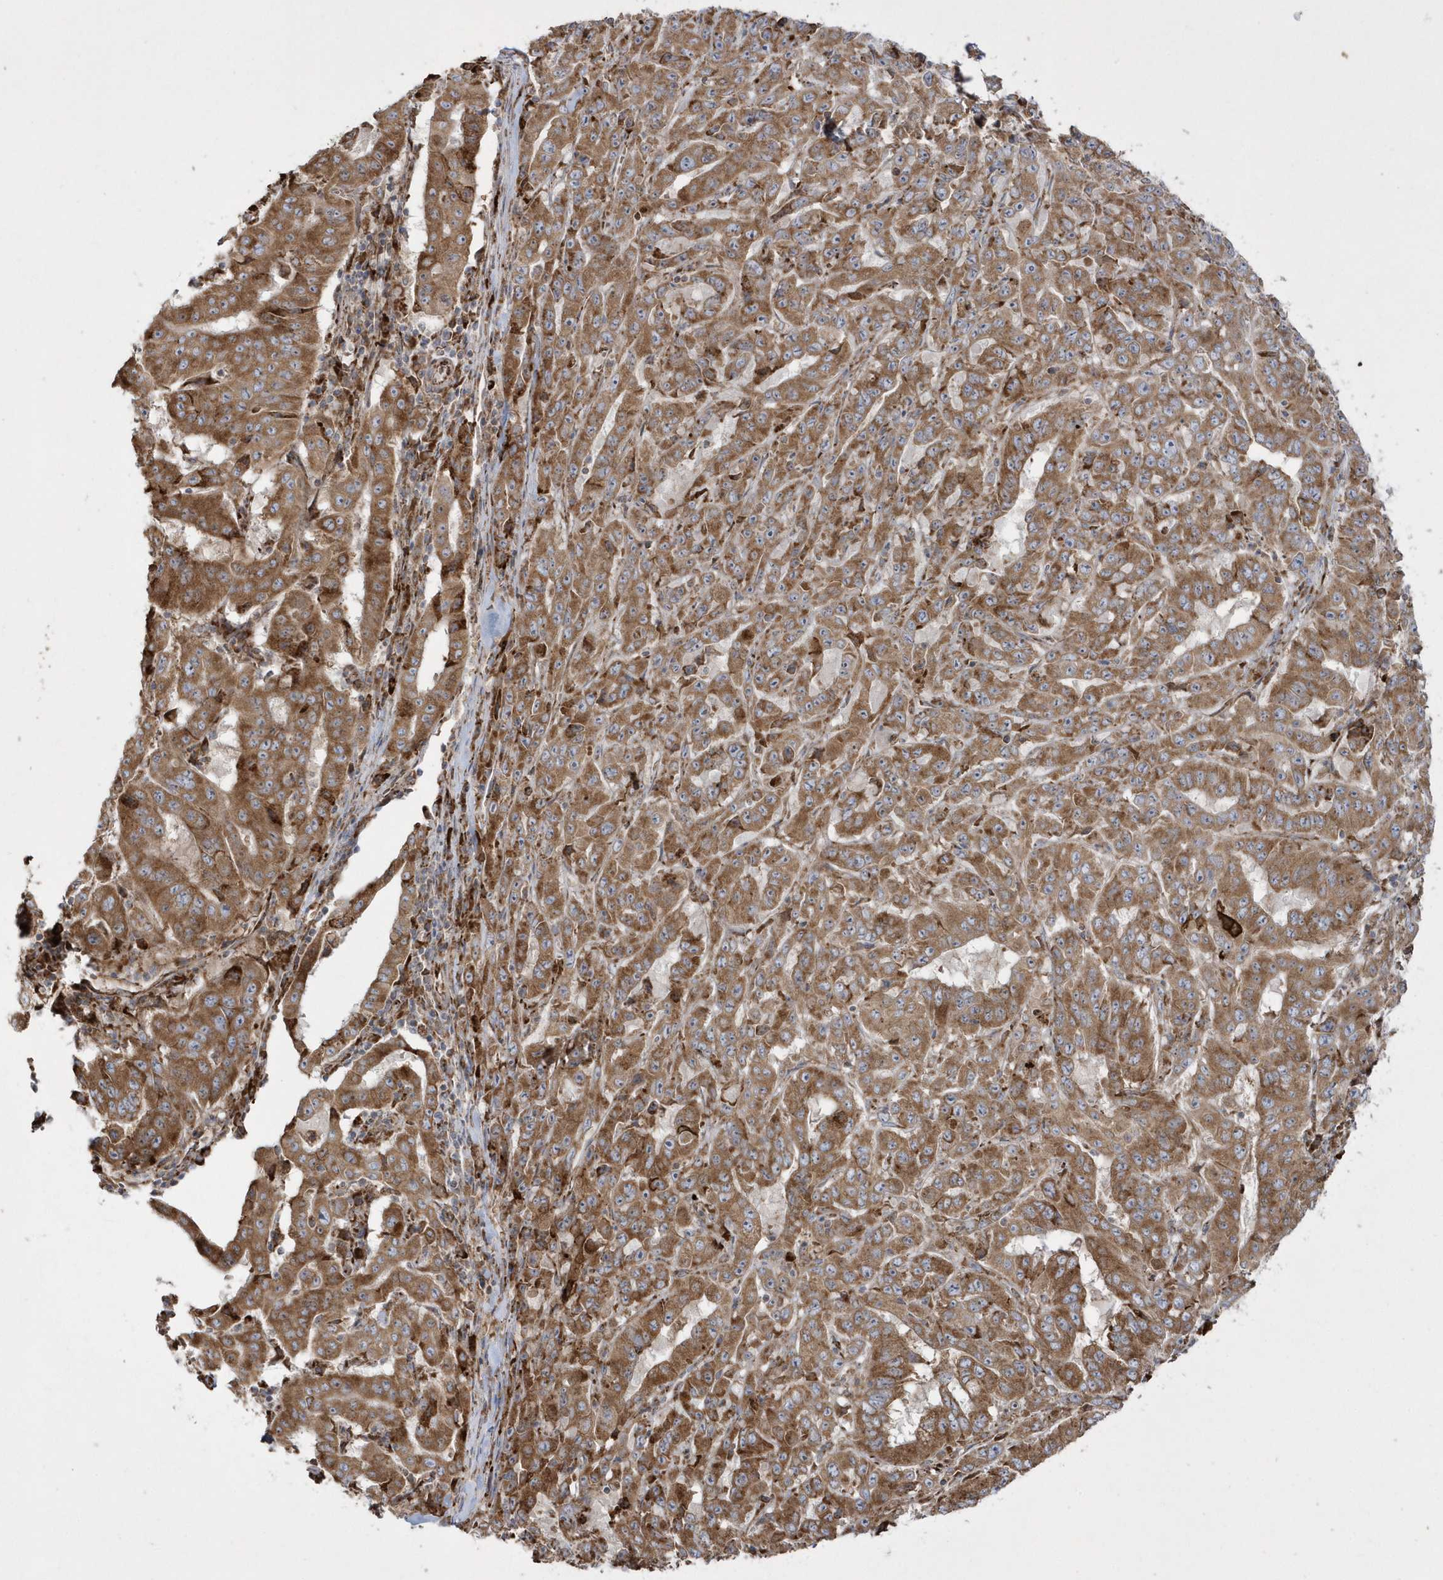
{"staining": {"intensity": "moderate", "quantity": ">75%", "location": "cytoplasmic/membranous"}, "tissue": "pancreatic cancer", "cell_type": "Tumor cells", "image_type": "cancer", "snomed": [{"axis": "morphology", "description": "Adenocarcinoma, NOS"}, {"axis": "topography", "description": "Pancreas"}], "caption": "This micrograph demonstrates IHC staining of pancreatic cancer (adenocarcinoma), with medium moderate cytoplasmic/membranous positivity in about >75% of tumor cells.", "gene": "SH3BP2", "patient": {"sex": "male", "age": 63}}